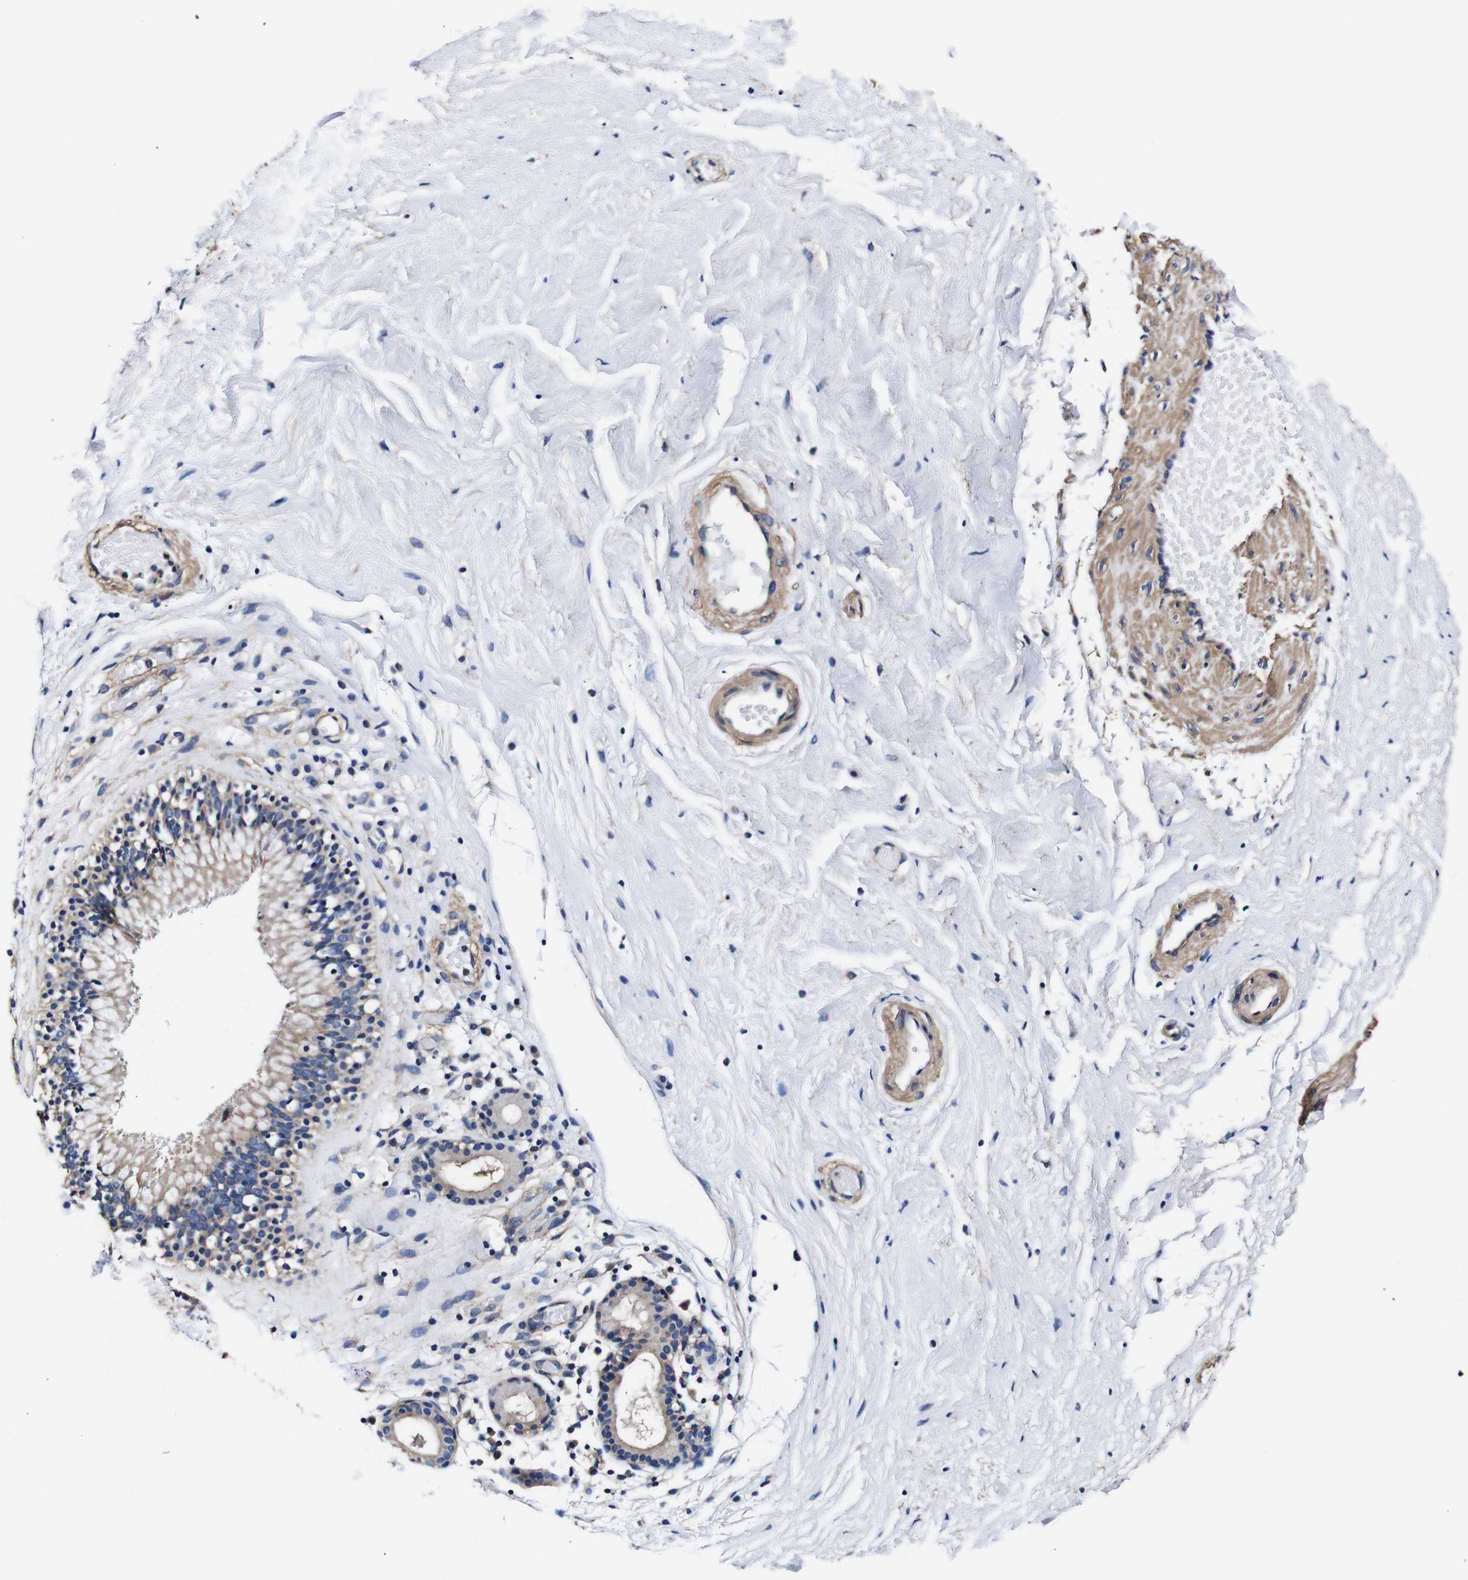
{"staining": {"intensity": "weak", "quantity": ">75%", "location": "cytoplasmic/membranous"}, "tissue": "nasopharynx", "cell_type": "Respiratory epithelial cells", "image_type": "normal", "snomed": [{"axis": "morphology", "description": "Normal tissue, NOS"}, {"axis": "morphology", "description": "Inflammation, NOS"}, {"axis": "topography", "description": "Nasopharynx"}], "caption": "Brown immunohistochemical staining in normal human nasopharynx reveals weak cytoplasmic/membranous staining in about >75% of respiratory epithelial cells. The staining was performed using DAB to visualize the protein expression in brown, while the nuclei were stained in blue with hematoxylin (Magnification: 20x).", "gene": "PDCD6IP", "patient": {"sex": "male", "age": 48}}